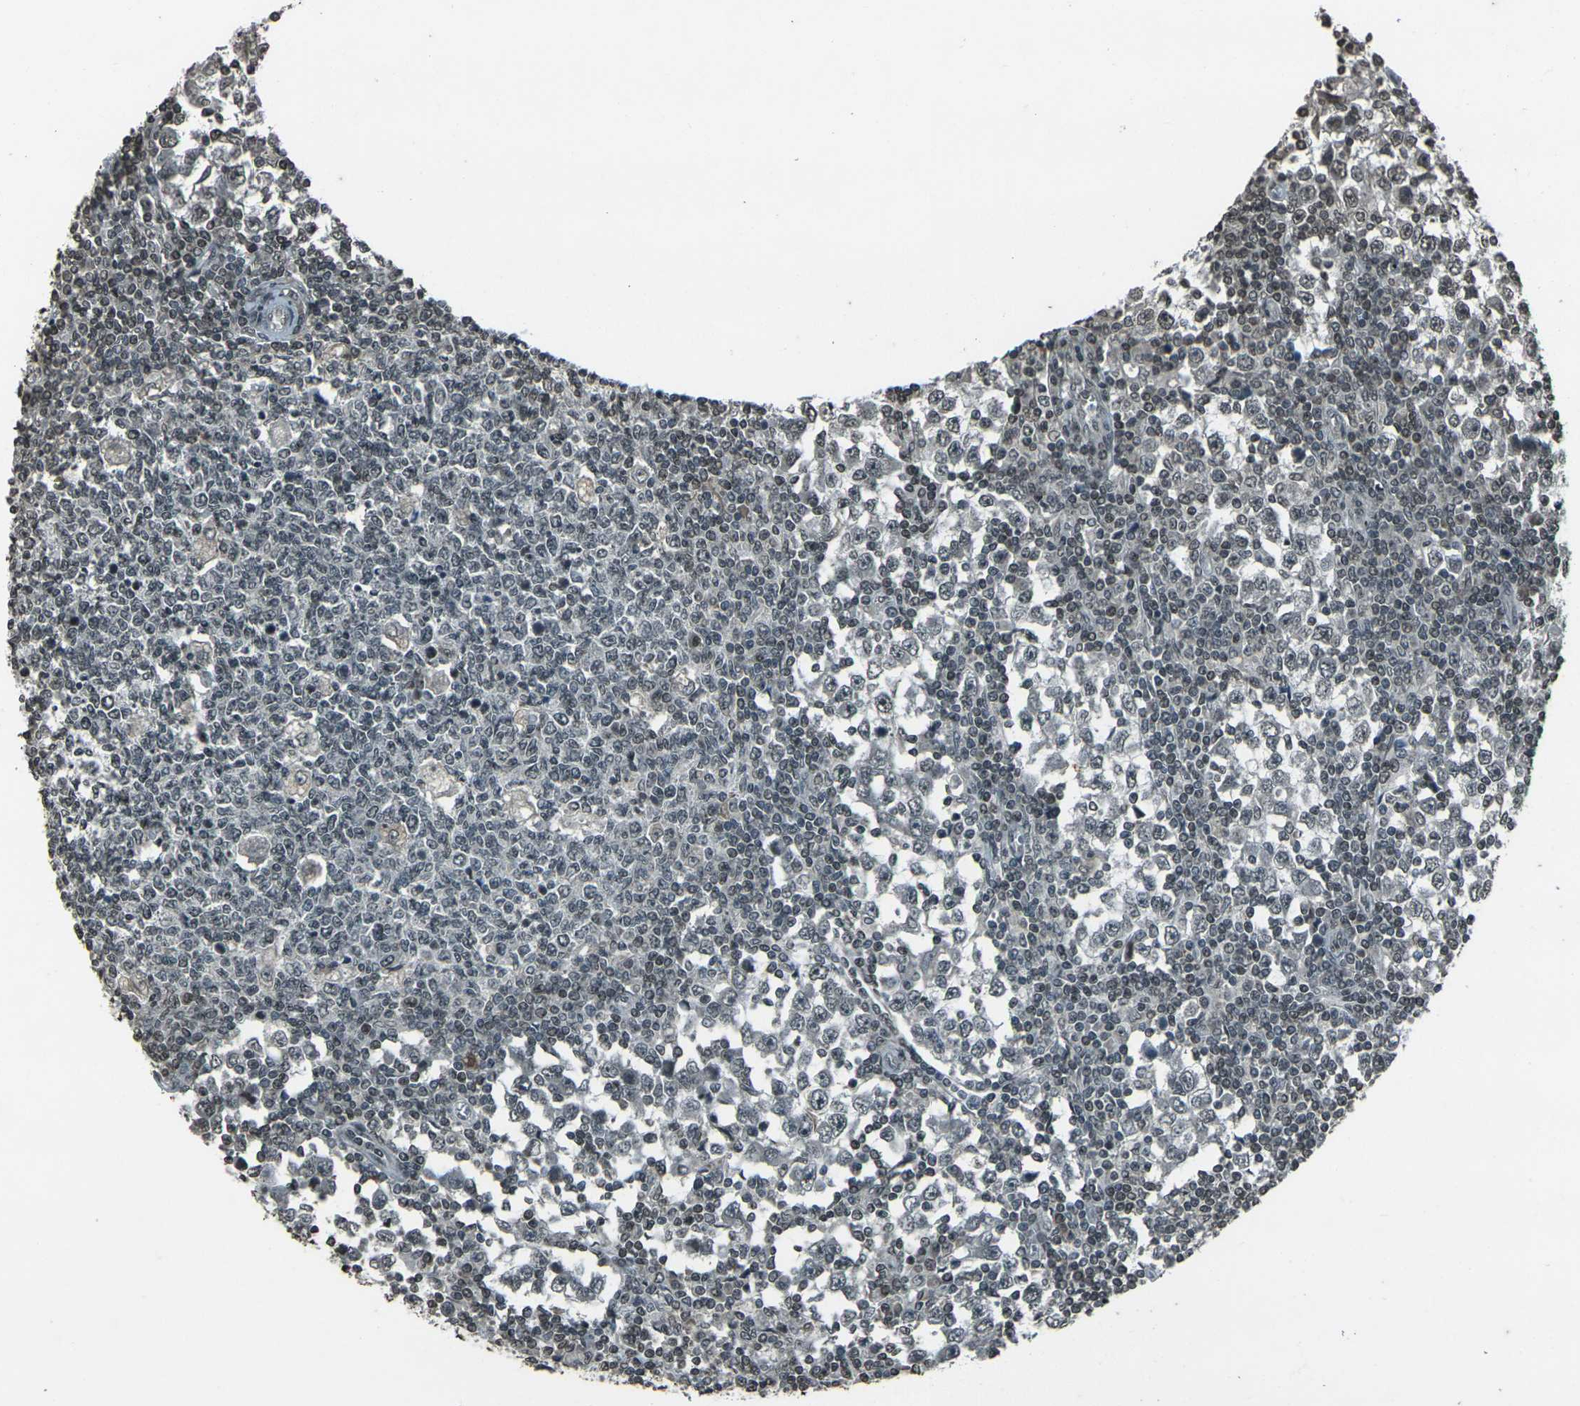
{"staining": {"intensity": "negative", "quantity": "none", "location": "none"}, "tissue": "testis cancer", "cell_type": "Tumor cells", "image_type": "cancer", "snomed": [{"axis": "morphology", "description": "Seminoma, NOS"}, {"axis": "topography", "description": "Testis"}], "caption": "Testis cancer stained for a protein using immunohistochemistry (IHC) reveals no expression tumor cells.", "gene": "PRPF8", "patient": {"sex": "male", "age": 65}}